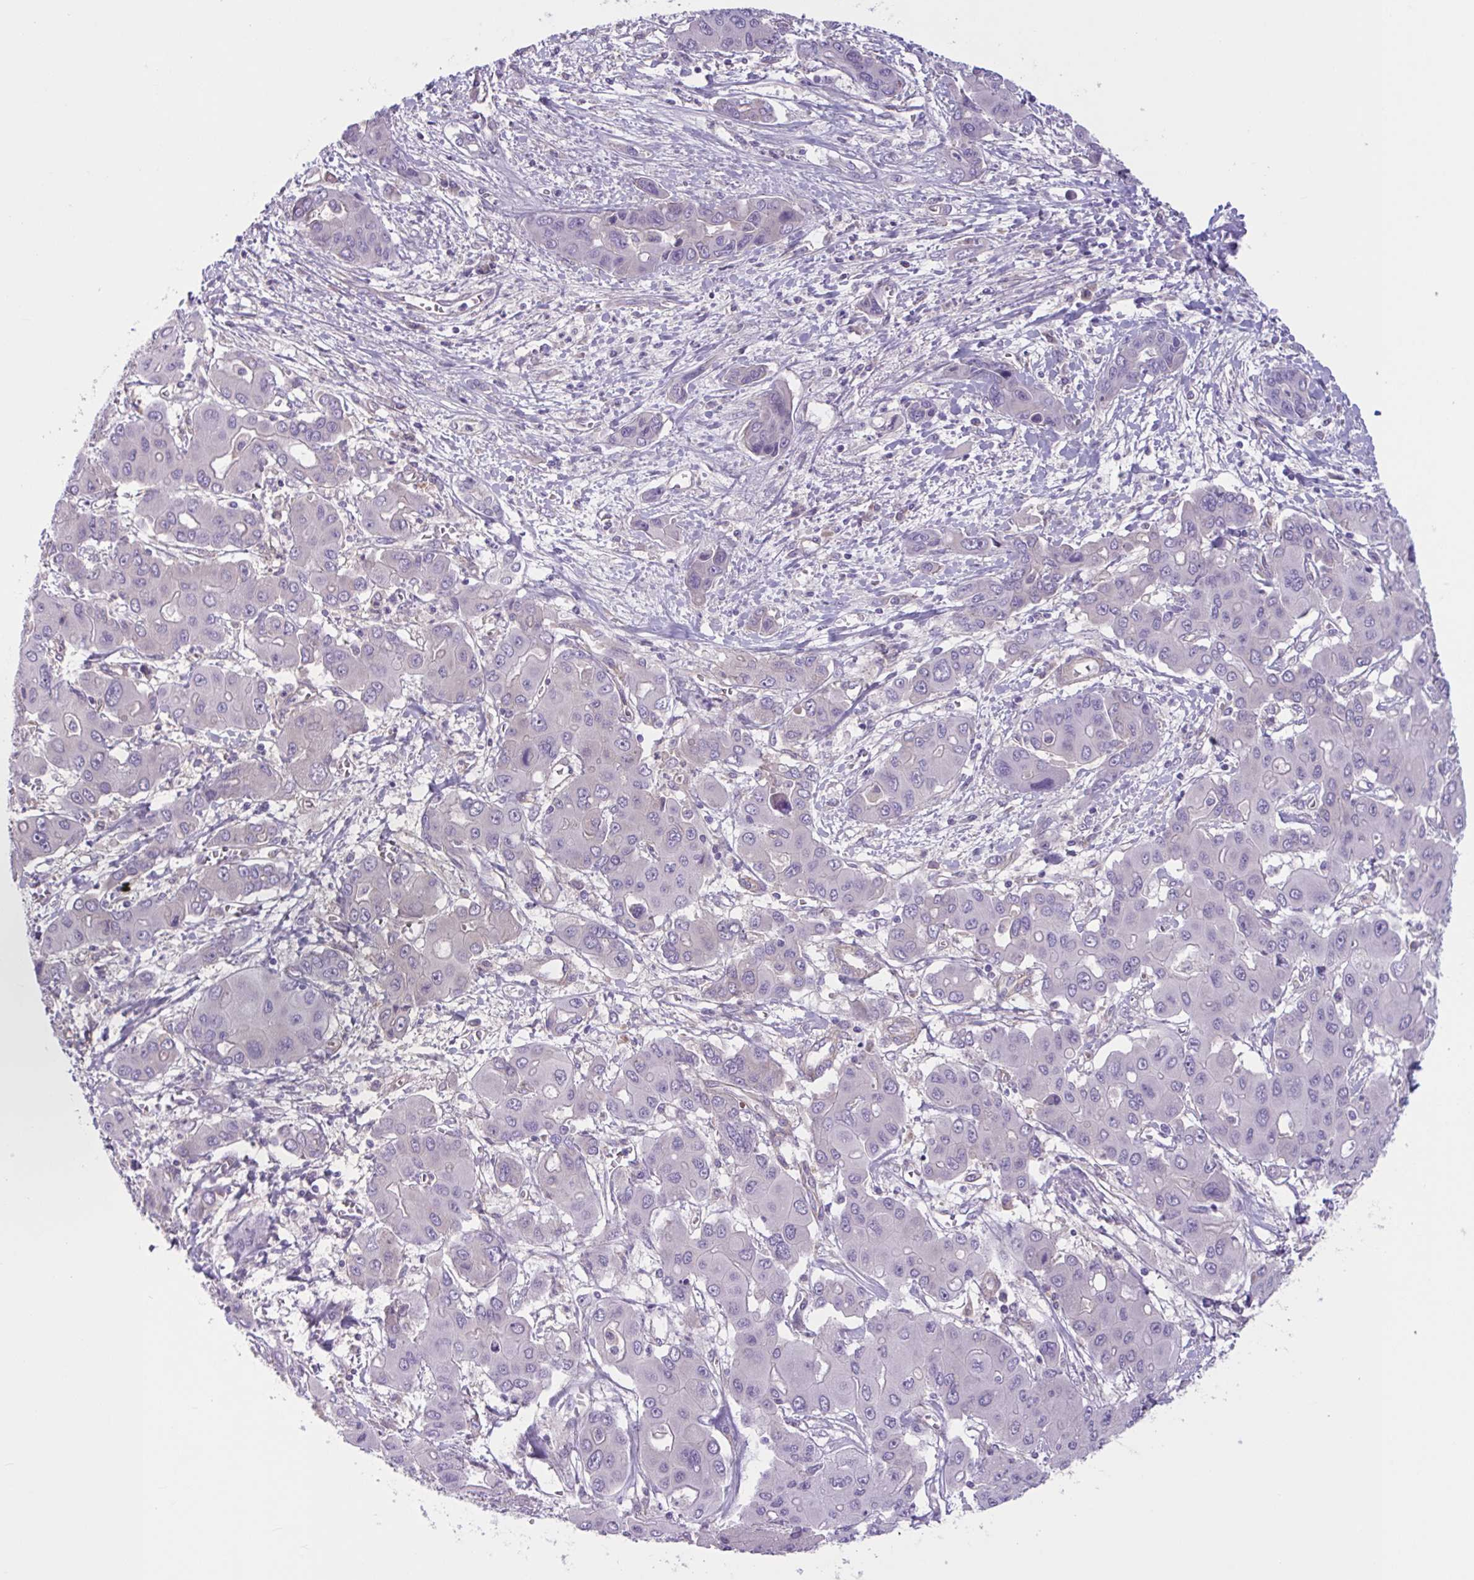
{"staining": {"intensity": "negative", "quantity": "none", "location": "none"}, "tissue": "liver cancer", "cell_type": "Tumor cells", "image_type": "cancer", "snomed": [{"axis": "morphology", "description": "Cholangiocarcinoma"}, {"axis": "topography", "description": "Liver"}], "caption": "A photomicrograph of human liver cancer (cholangiocarcinoma) is negative for staining in tumor cells.", "gene": "TTC7B", "patient": {"sex": "male", "age": 67}}